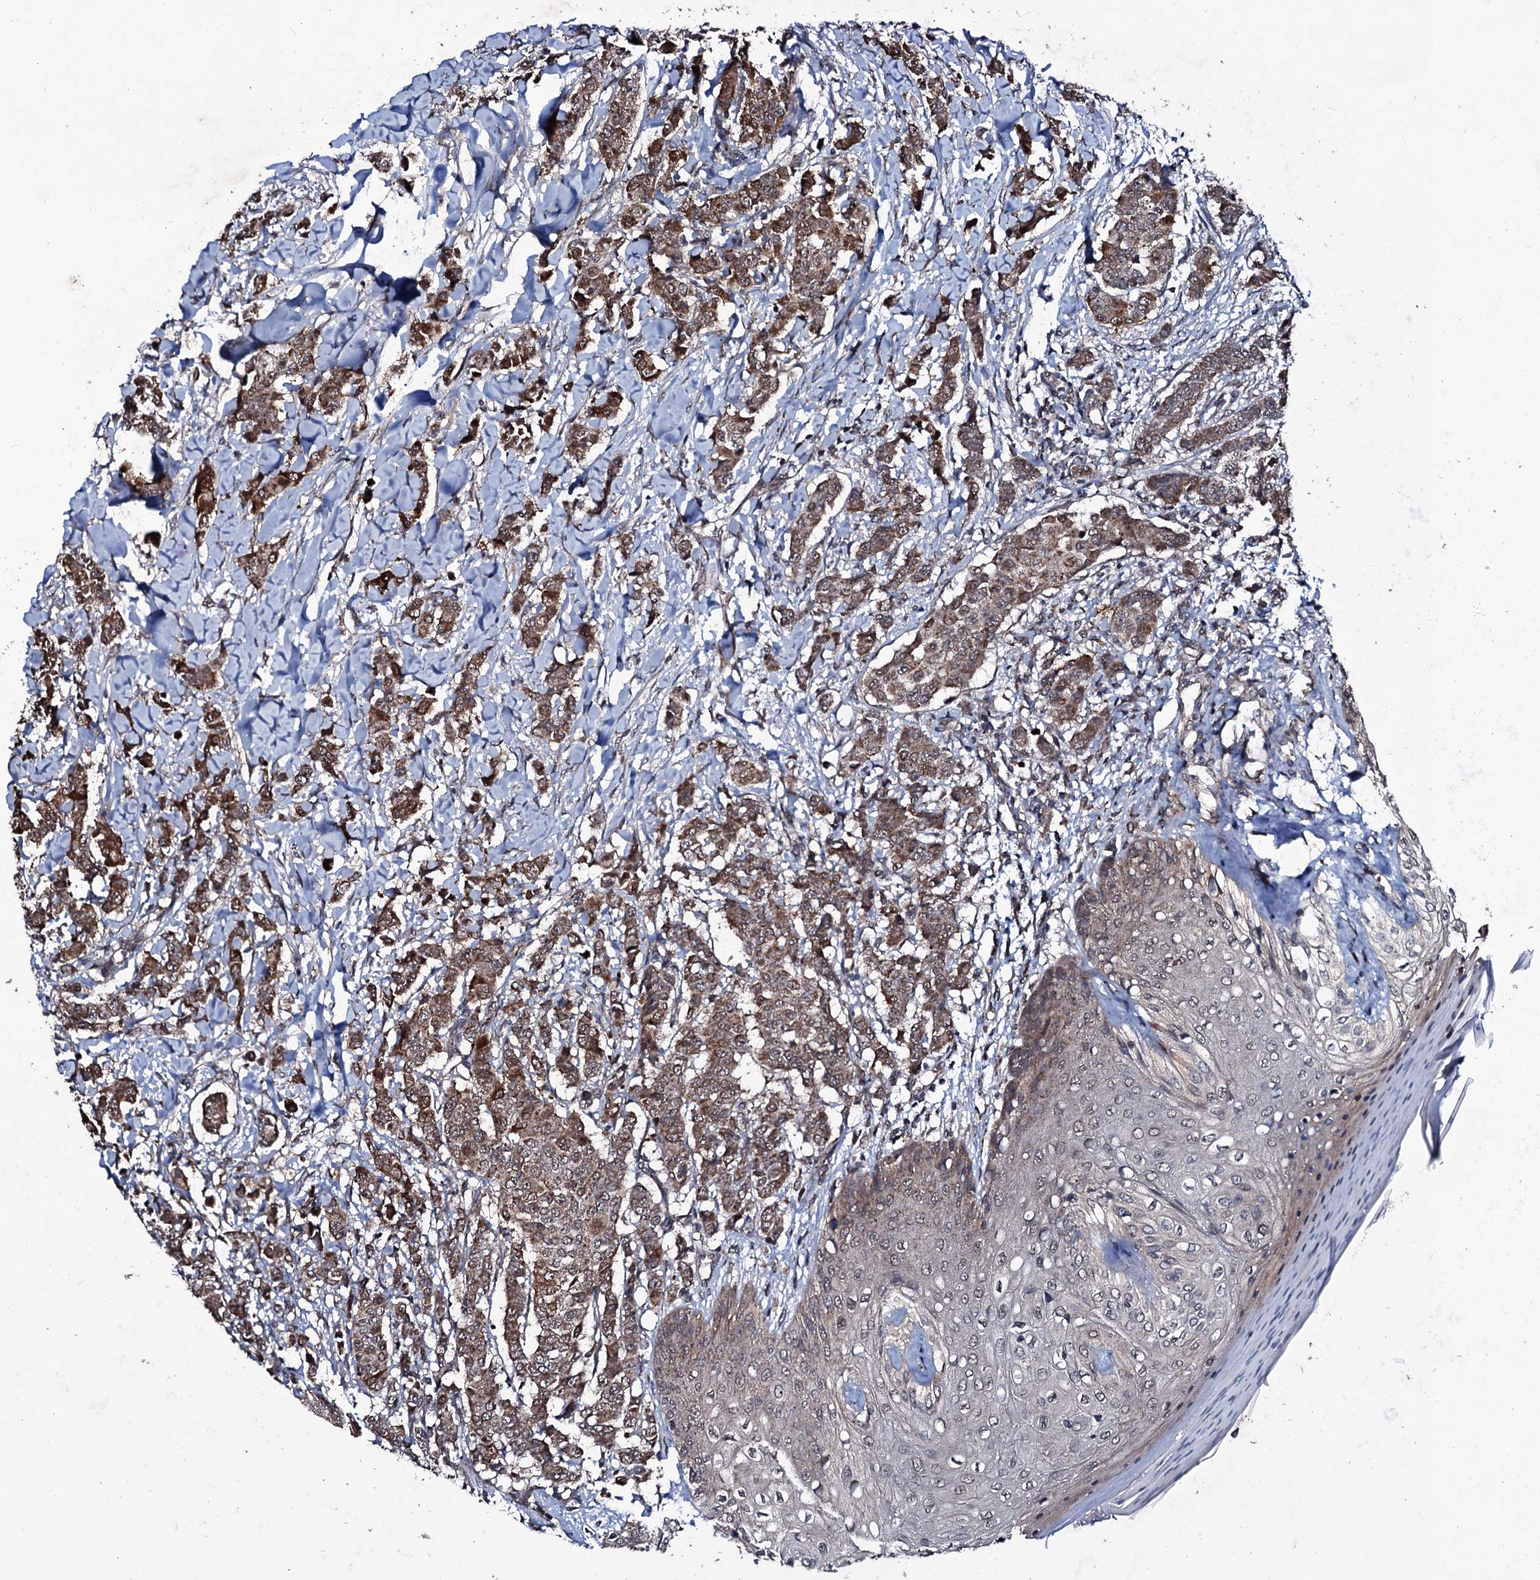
{"staining": {"intensity": "moderate", "quantity": ">75%", "location": "cytoplasmic/membranous"}, "tissue": "breast cancer", "cell_type": "Tumor cells", "image_type": "cancer", "snomed": [{"axis": "morphology", "description": "Duct carcinoma"}, {"axis": "topography", "description": "Breast"}], "caption": "Immunohistochemistry (IHC) (DAB (3,3'-diaminobenzidine)) staining of breast intraductal carcinoma exhibits moderate cytoplasmic/membranous protein positivity in about >75% of tumor cells.", "gene": "MRPS31", "patient": {"sex": "female", "age": 40}}